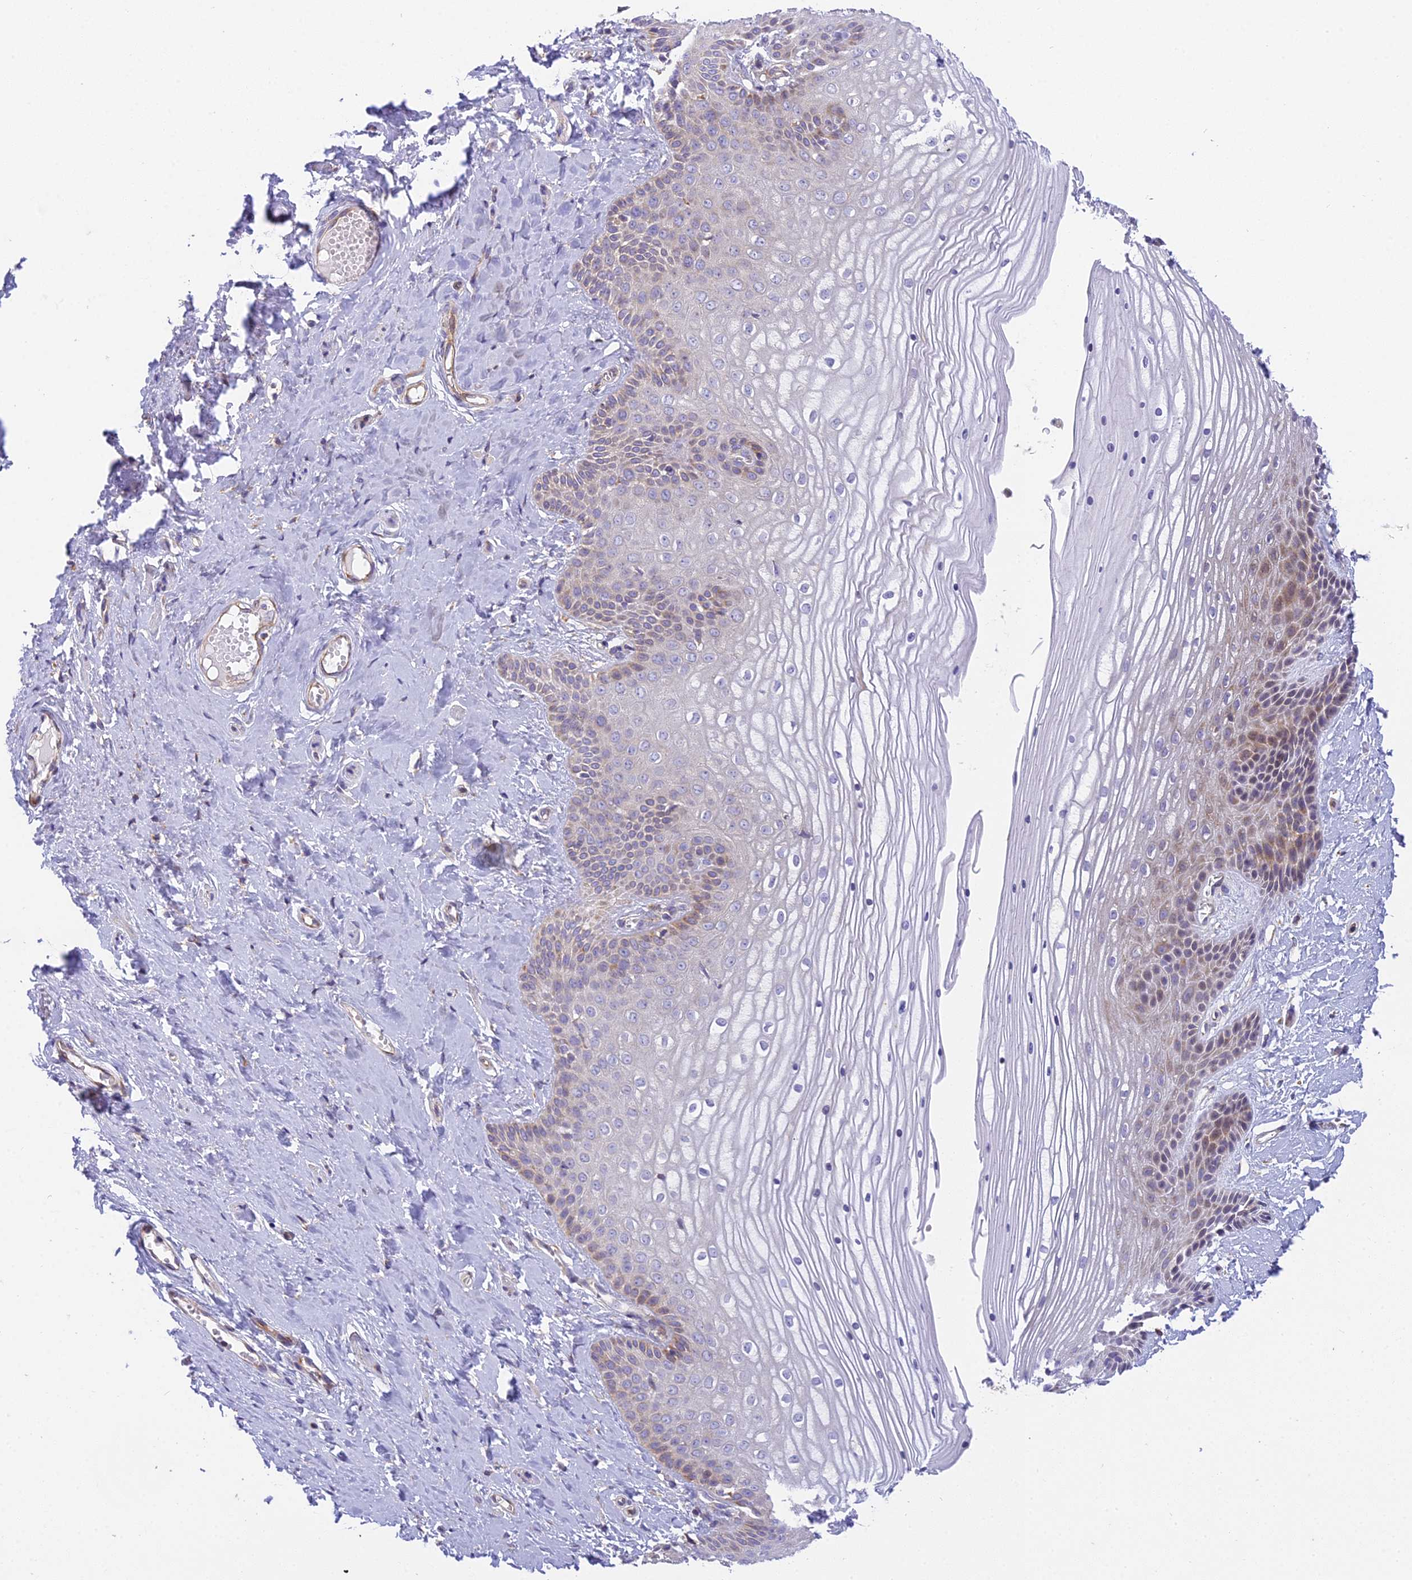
{"staining": {"intensity": "moderate", "quantity": "<25%", "location": "cytoplasmic/membranous"}, "tissue": "vagina", "cell_type": "Squamous epithelial cells", "image_type": "normal", "snomed": [{"axis": "morphology", "description": "Normal tissue, NOS"}, {"axis": "topography", "description": "Vagina"}, {"axis": "topography", "description": "Cervix"}], "caption": "An image of human vagina stained for a protein demonstrates moderate cytoplasmic/membranous brown staining in squamous epithelial cells. (brown staining indicates protein expression, while blue staining denotes nuclei).", "gene": "CLCN7", "patient": {"sex": "female", "age": 40}}